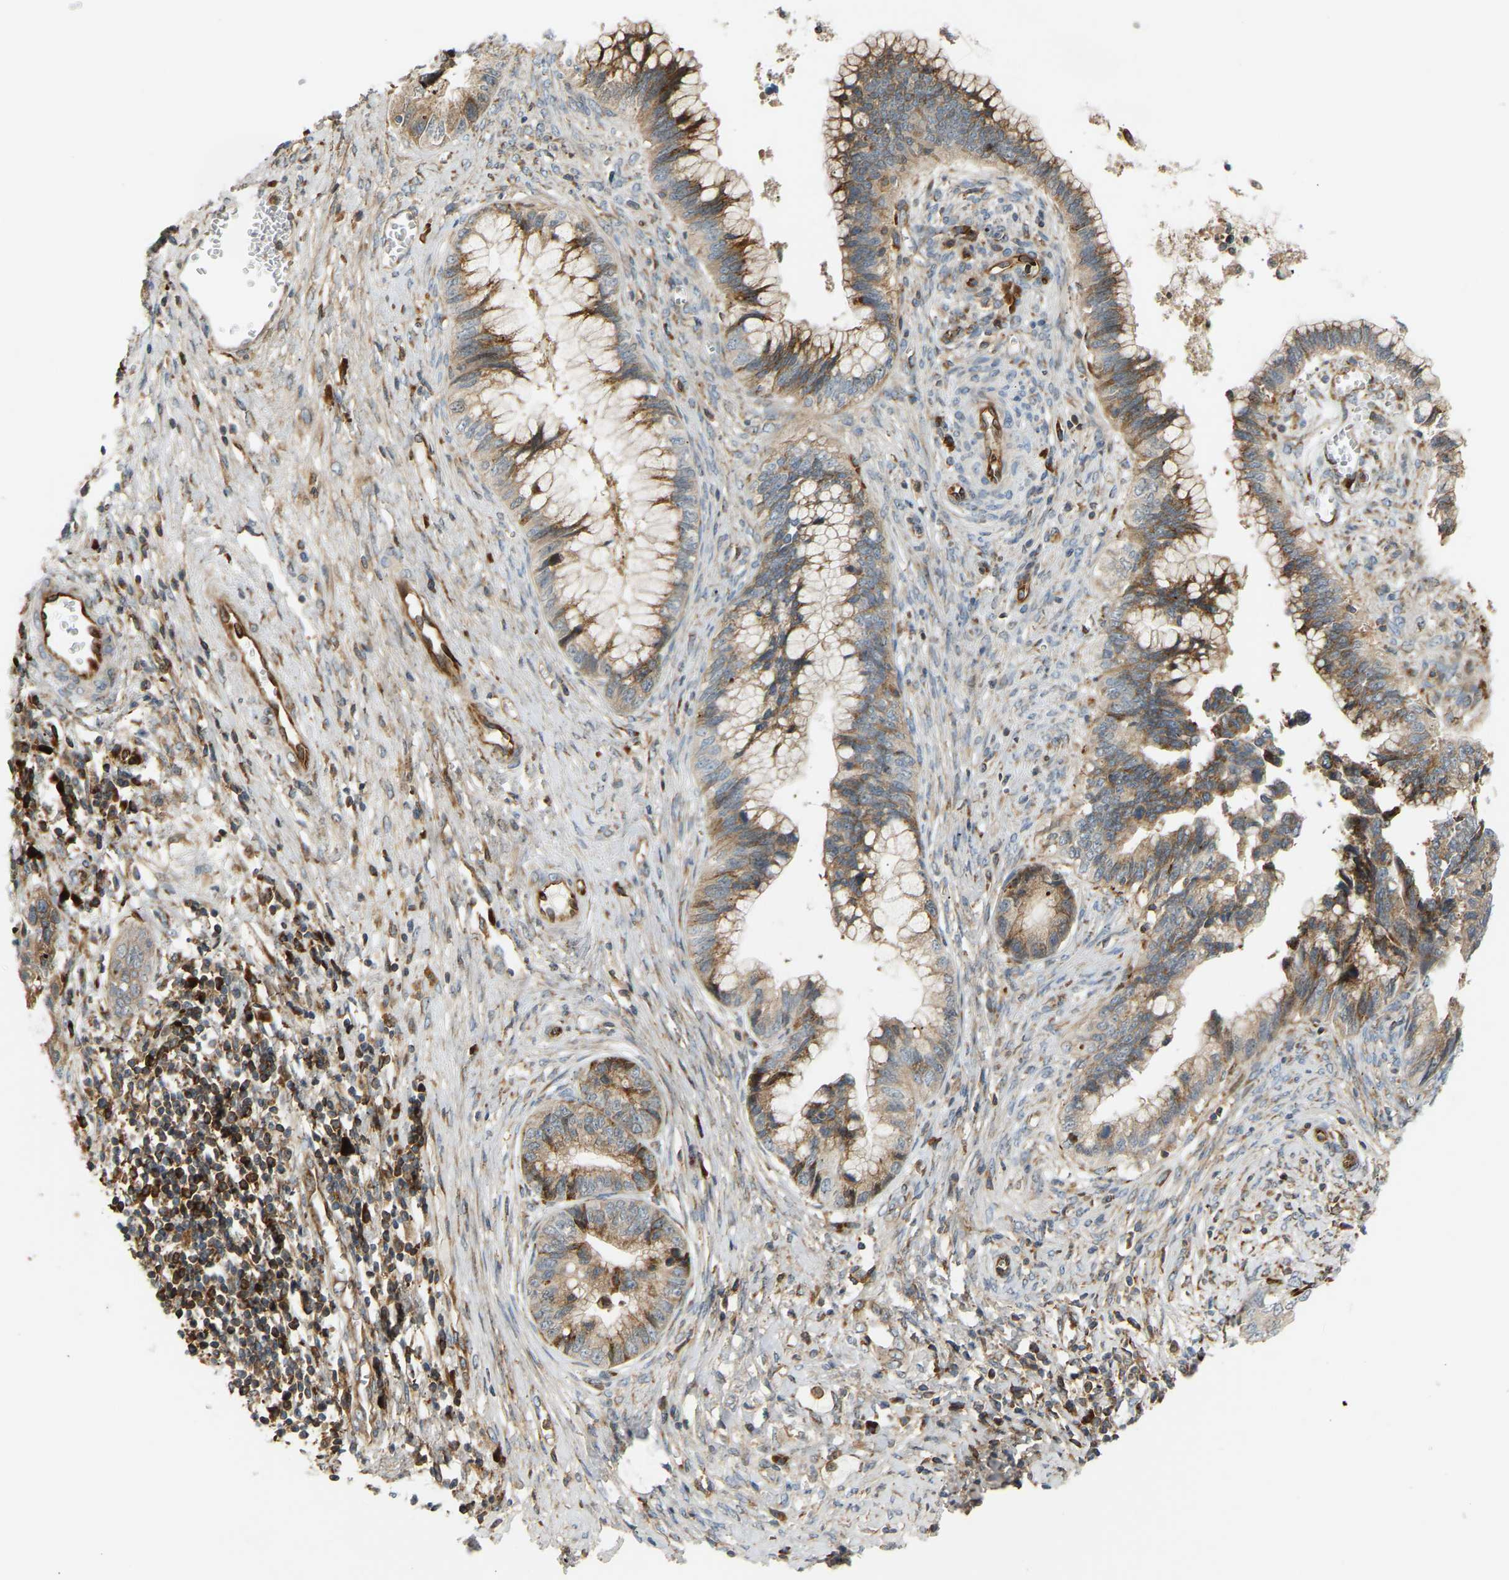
{"staining": {"intensity": "moderate", "quantity": ">75%", "location": "cytoplasmic/membranous"}, "tissue": "cervical cancer", "cell_type": "Tumor cells", "image_type": "cancer", "snomed": [{"axis": "morphology", "description": "Adenocarcinoma, NOS"}, {"axis": "topography", "description": "Cervix"}], "caption": "DAB (3,3'-diaminobenzidine) immunohistochemical staining of cervical cancer (adenocarcinoma) shows moderate cytoplasmic/membranous protein expression in about >75% of tumor cells. (DAB = brown stain, brightfield microscopy at high magnification).", "gene": "PLCG2", "patient": {"sex": "female", "age": 44}}